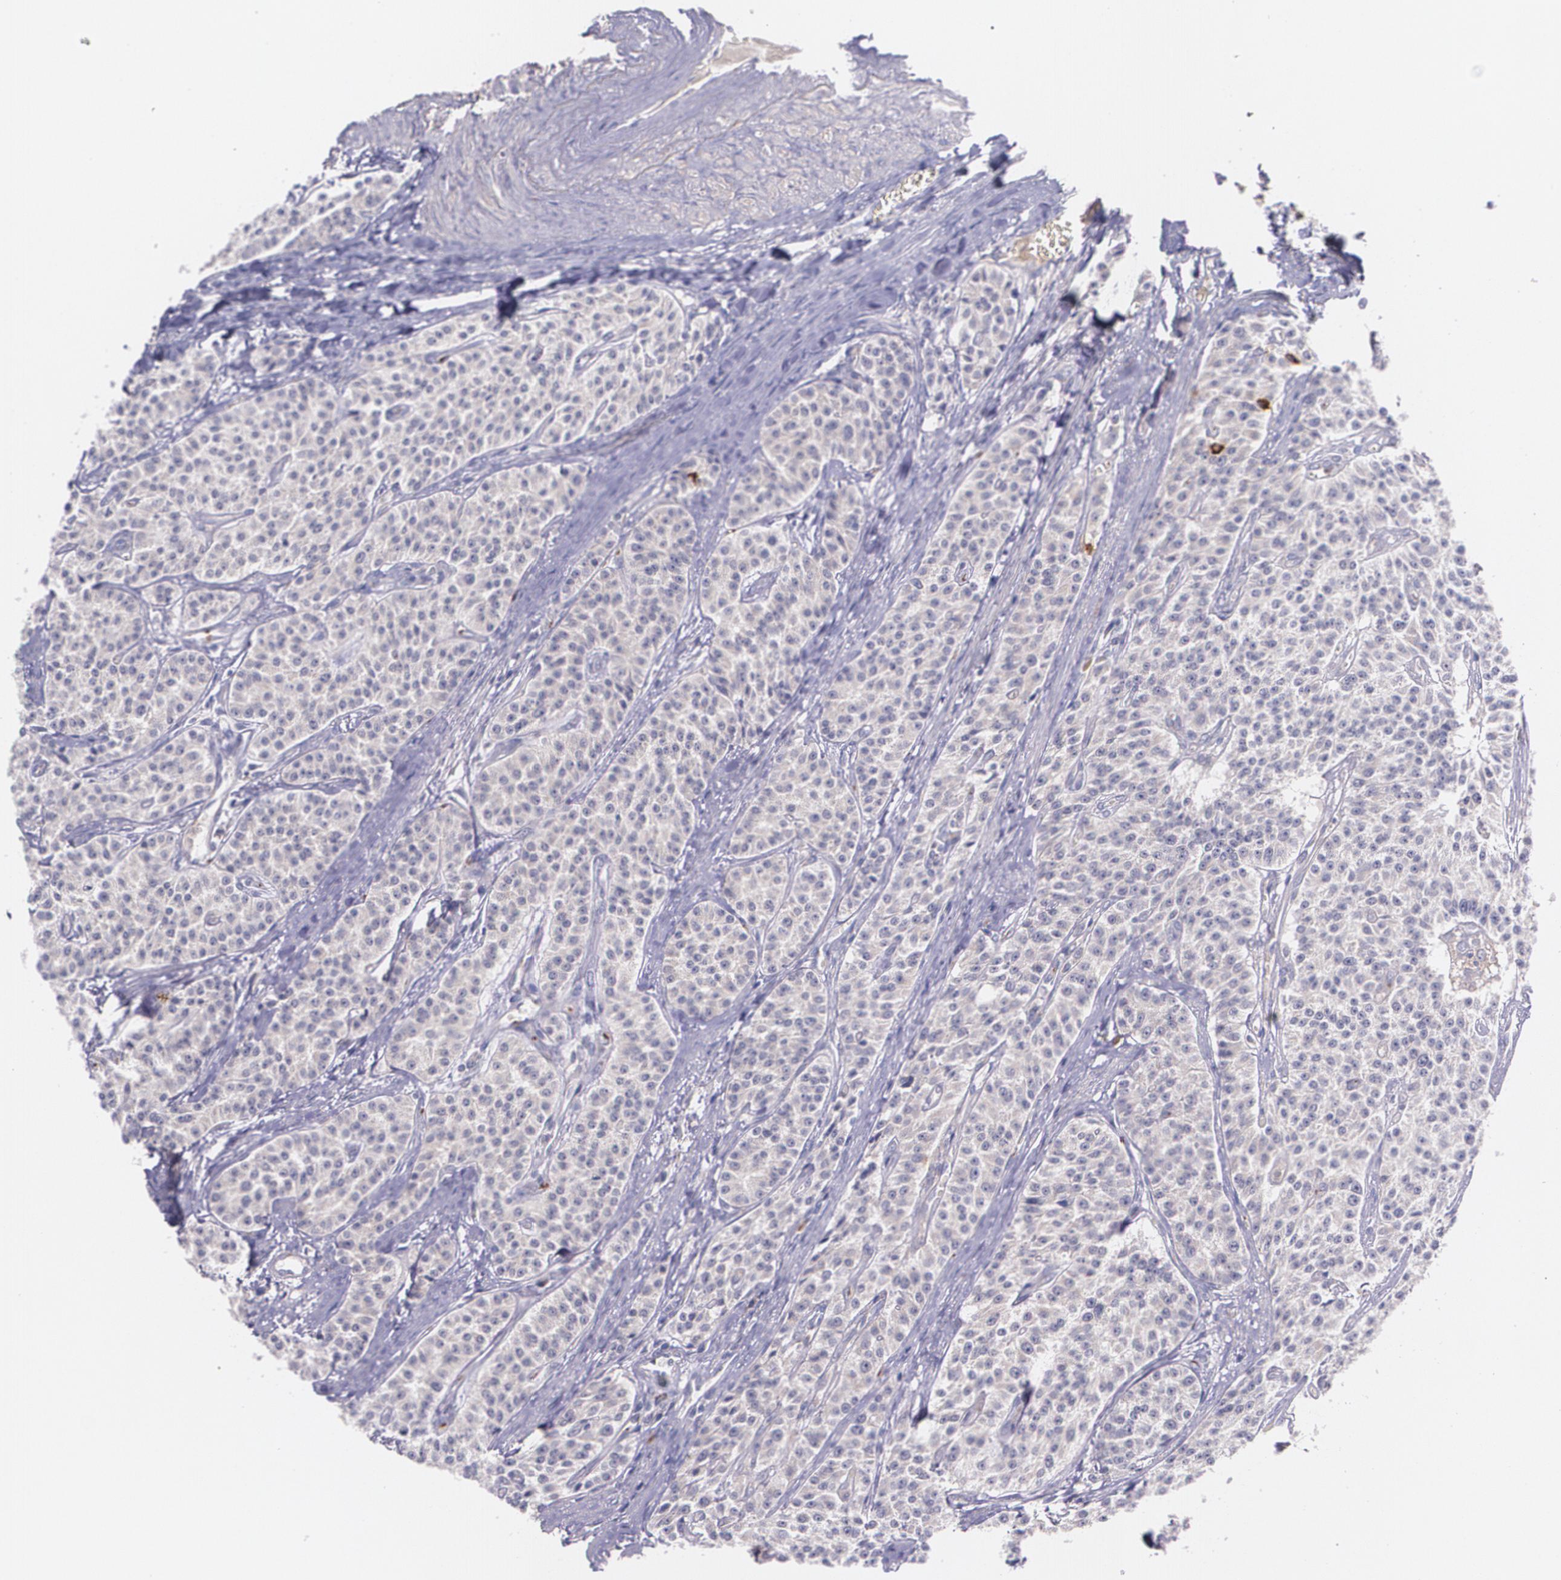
{"staining": {"intensity": "weak", "quantity": ">75%", "location": "cytoplasmic/membranous"}, "tissue": "carcinoid", "cell_type": "Tumor cells", "image_type": "cancer", "snomed": [{"axis": "morphology", "description": "Carcinoid, malignant, NOS"}, {"axis": "topography", "description": "Stomach"}], "caption": "Tumor cells reveal low levels of weak cytoplasmic/membranous expression in approximately >75% of cells in carcinoid.", "gene": "TM4SF1", "patient": {"sex": "female", "age": 76}}